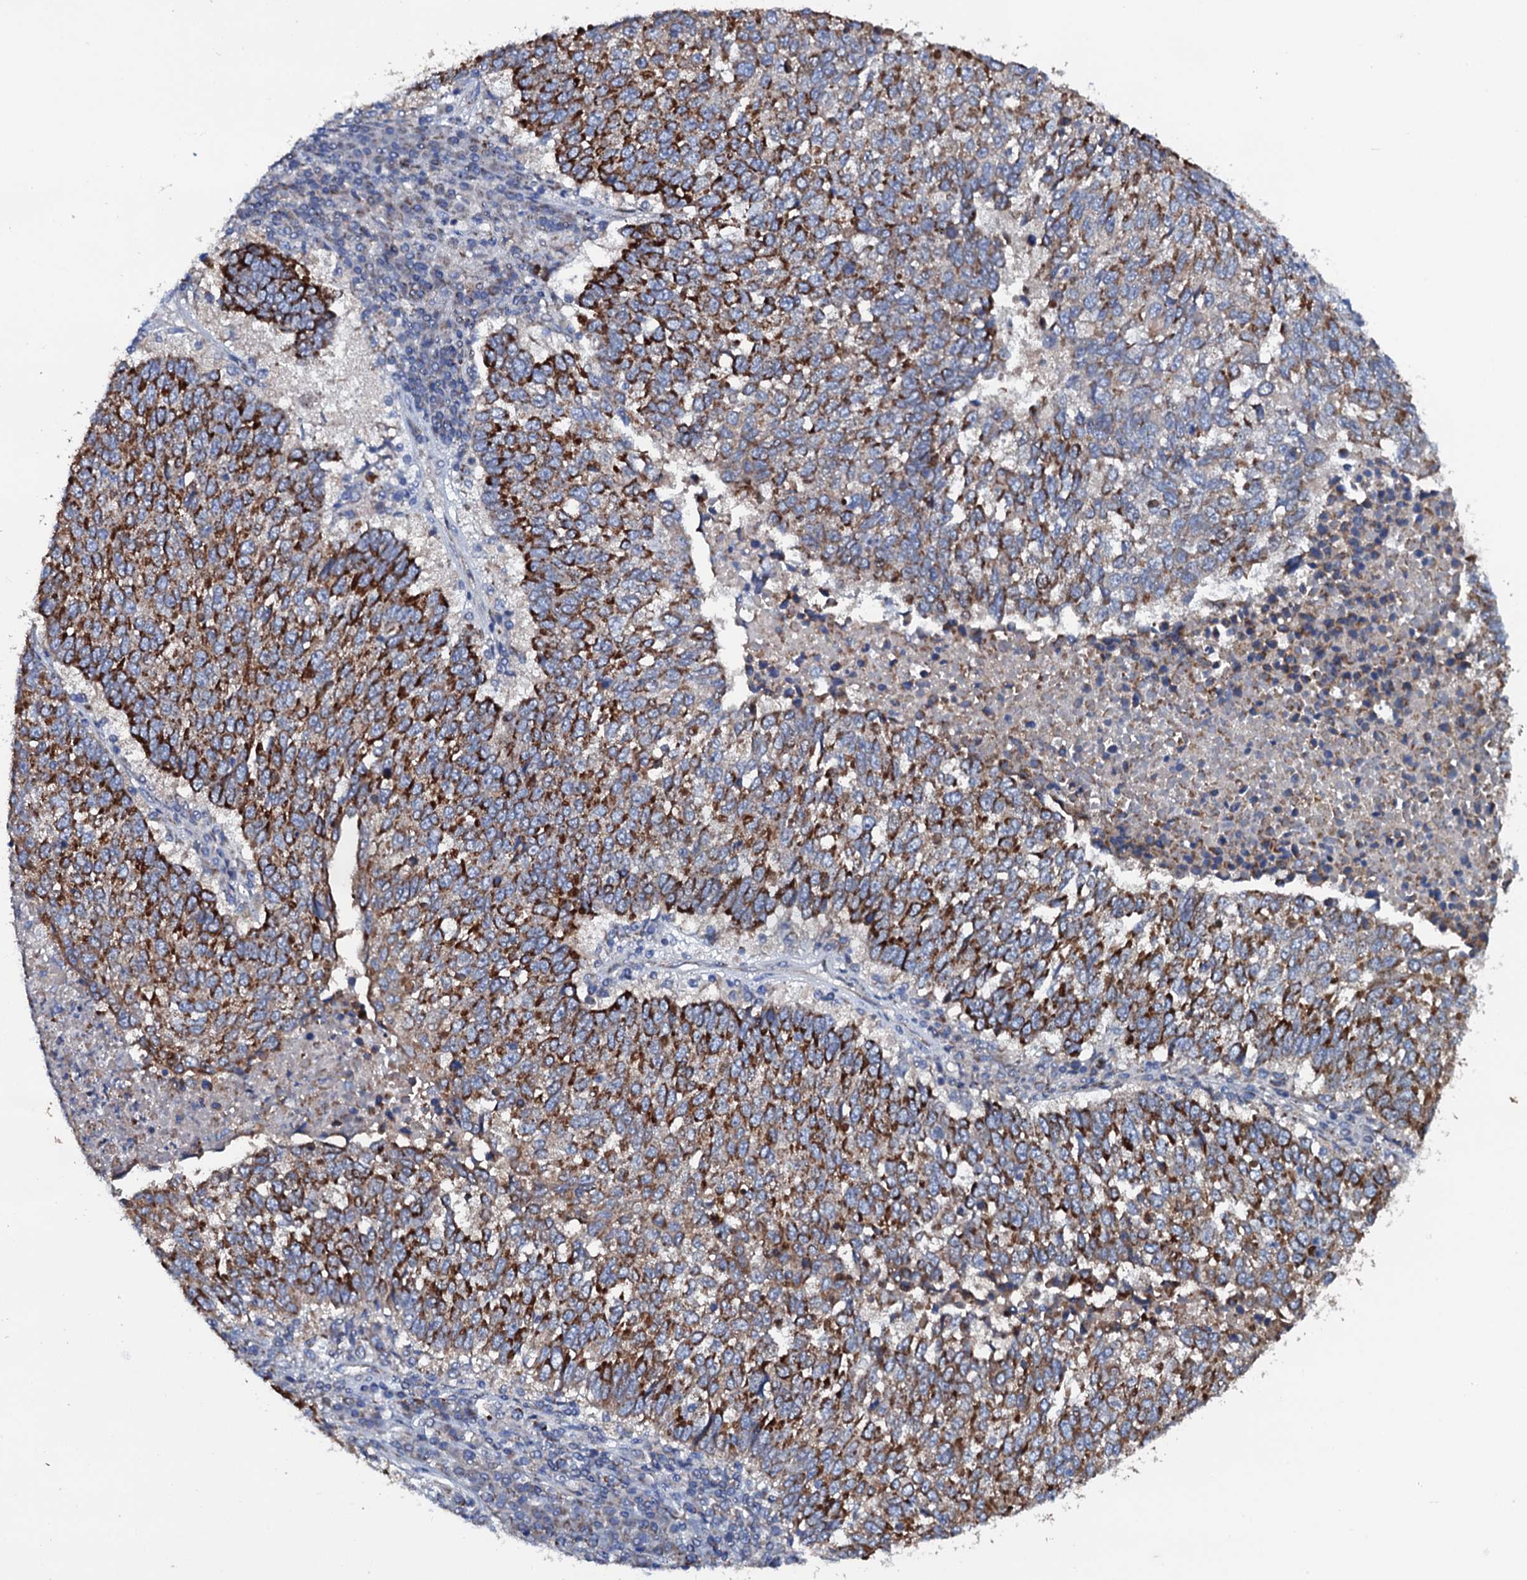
{"staining": {"intensity": "strong", "quantity": ">75%", "location": "cytoplasmic/membranous"}, "tissue": "lung cancer", "cell_type": "Tumor cells", "image_type": "cancer", "snomed": [{"axis": "morphology", "description": "Squamous cell carcinoma, NOS"}, {"axis": "topography", "description": "Lung"}], "caption": "Tumor cells reveal high levels of strong cytoplasmic/membranous staining in approximately >75% of cells in human lung squamous cell carcinoma.", "gene": "PTCD3", "patient": {"sex": "male", "age": 73}}